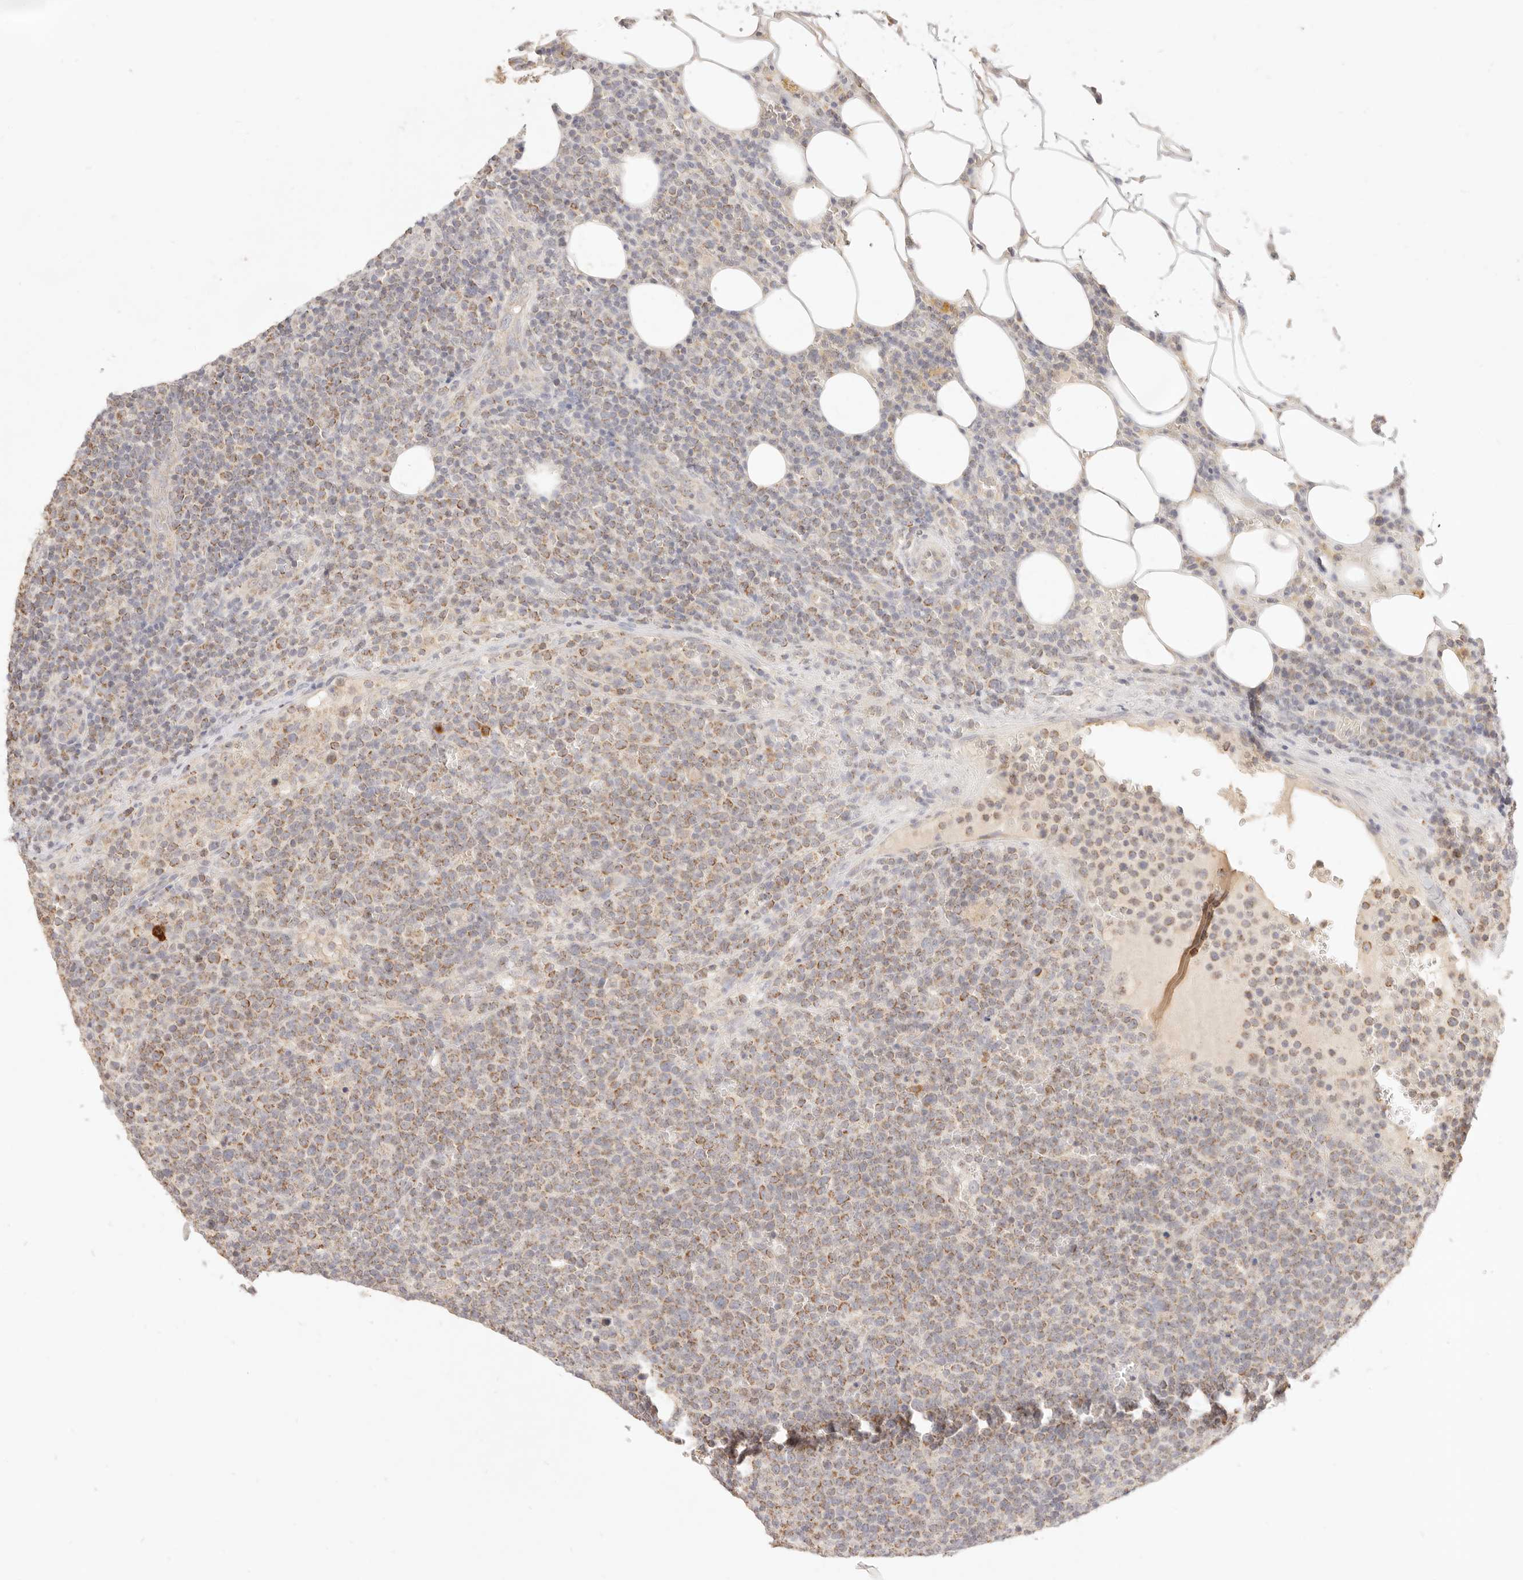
{"staining": {"intensity": "moderate", "quantity": "25%-75%", "location": "cytoplasmic/membranous"}, "tissue": "lymphoma", "cell_type": "Tumor cells", "image_type": "cancer", "snomed": [{"axis": "morphology", "description": "Malignant lymphoma, non-Hodgkin's type, High grade"}, {"axis": "topography", "description": "Lymph node"}], "caption": "The micrograph shows a brown stain indicating the presence of a protein in the cytoplasmic/membranous of tumor cells in lymphoma. The protein of interest is shown in brown color, while the nuclei are stained blue.", "gene": "CPLANE2", "patient": {"sex": "male", "age": 61}}